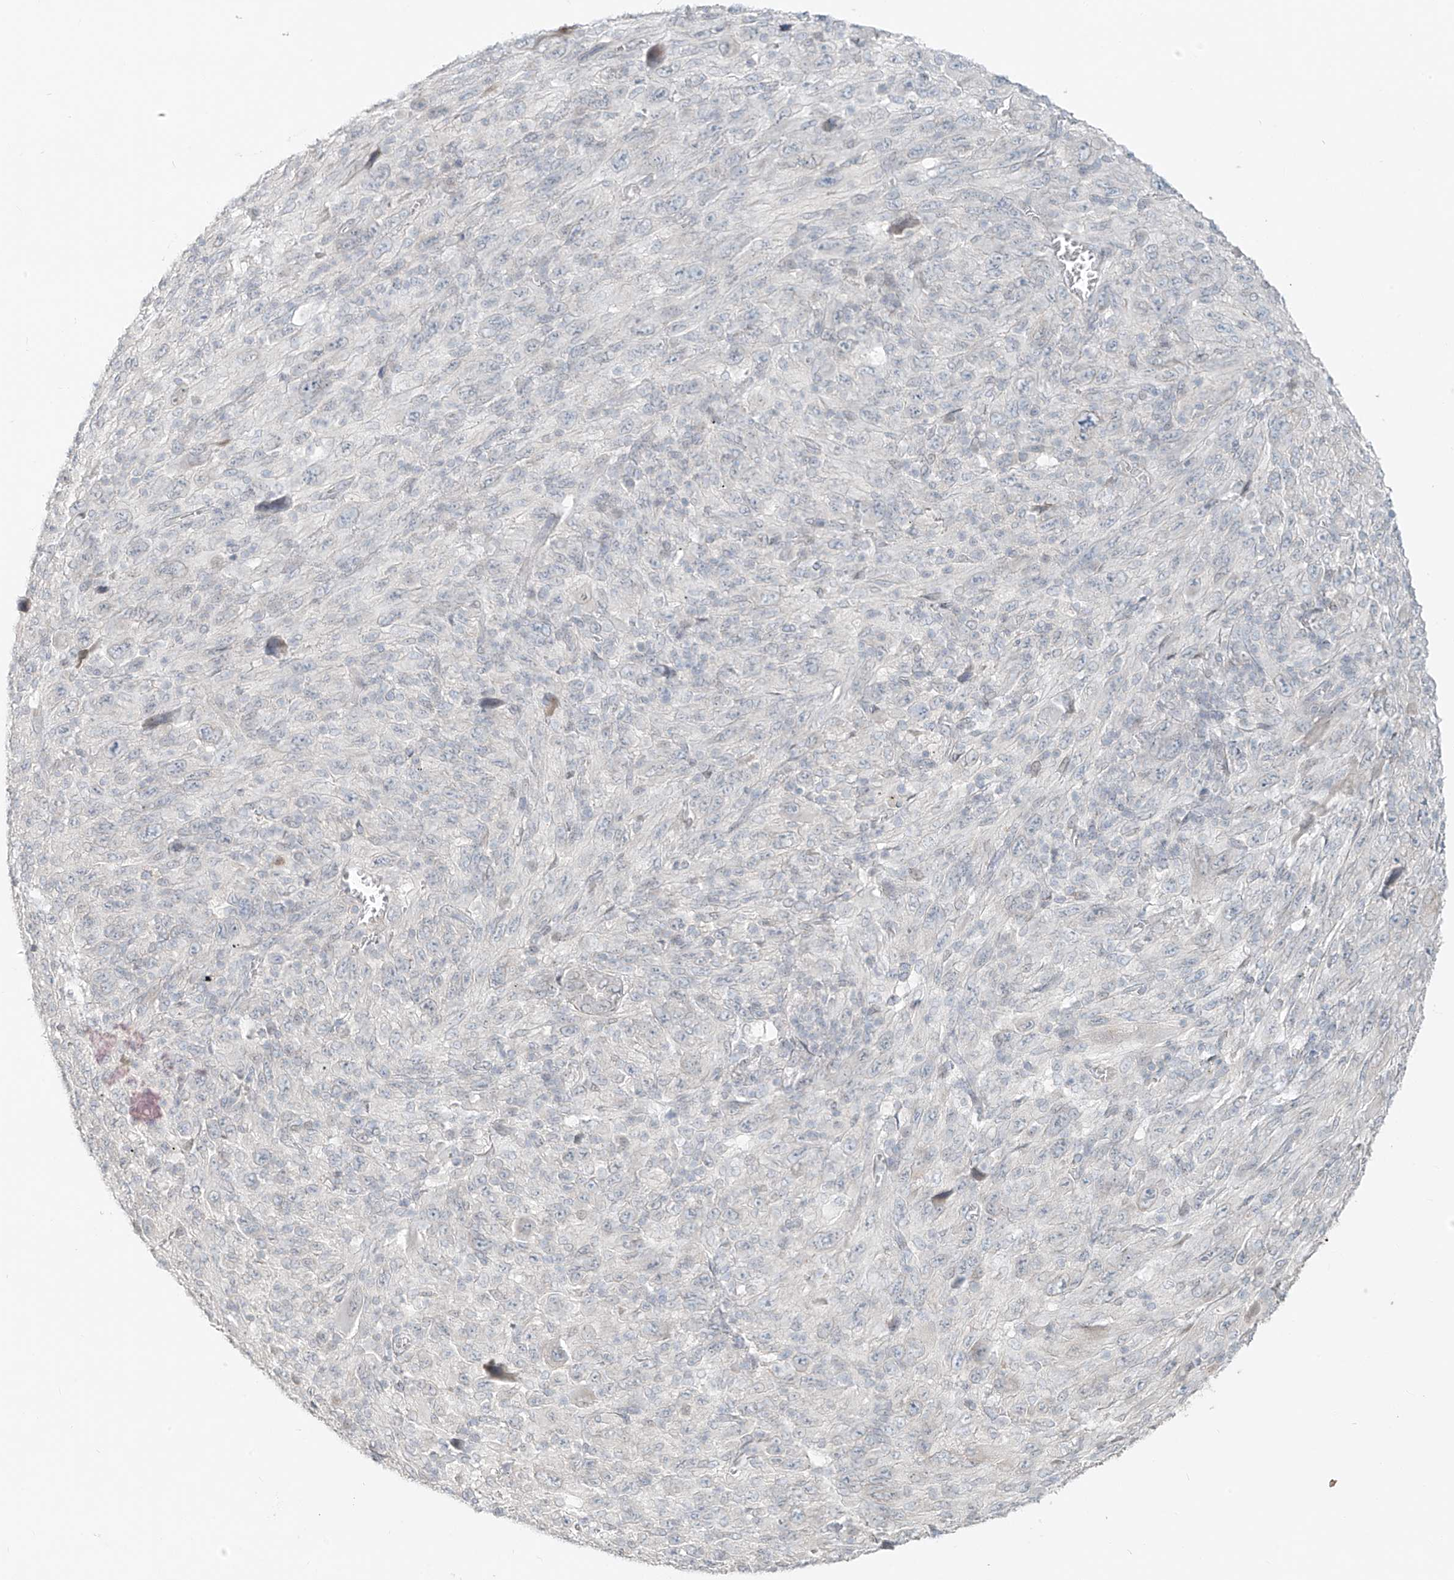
{"staining": {"intensity": "negative", "quantity": "none", "location": "none"}, "tissue": "melanoma", "cell_type": "Tumor cells", "image_type": "cancer", "snomed": [{"axis": "morphology", "description": "Malignant melanoma, Metastatic site"}, {"axis": "topography", "description": "Skin"}], "caption": "Malignant melanoma (metastatic site) stained for a protein using immunohistochemistry (IHC) displays no staining tumor cells.", "gene": "OSBPL7", "patient": {"sex": "female", "age": 56}}